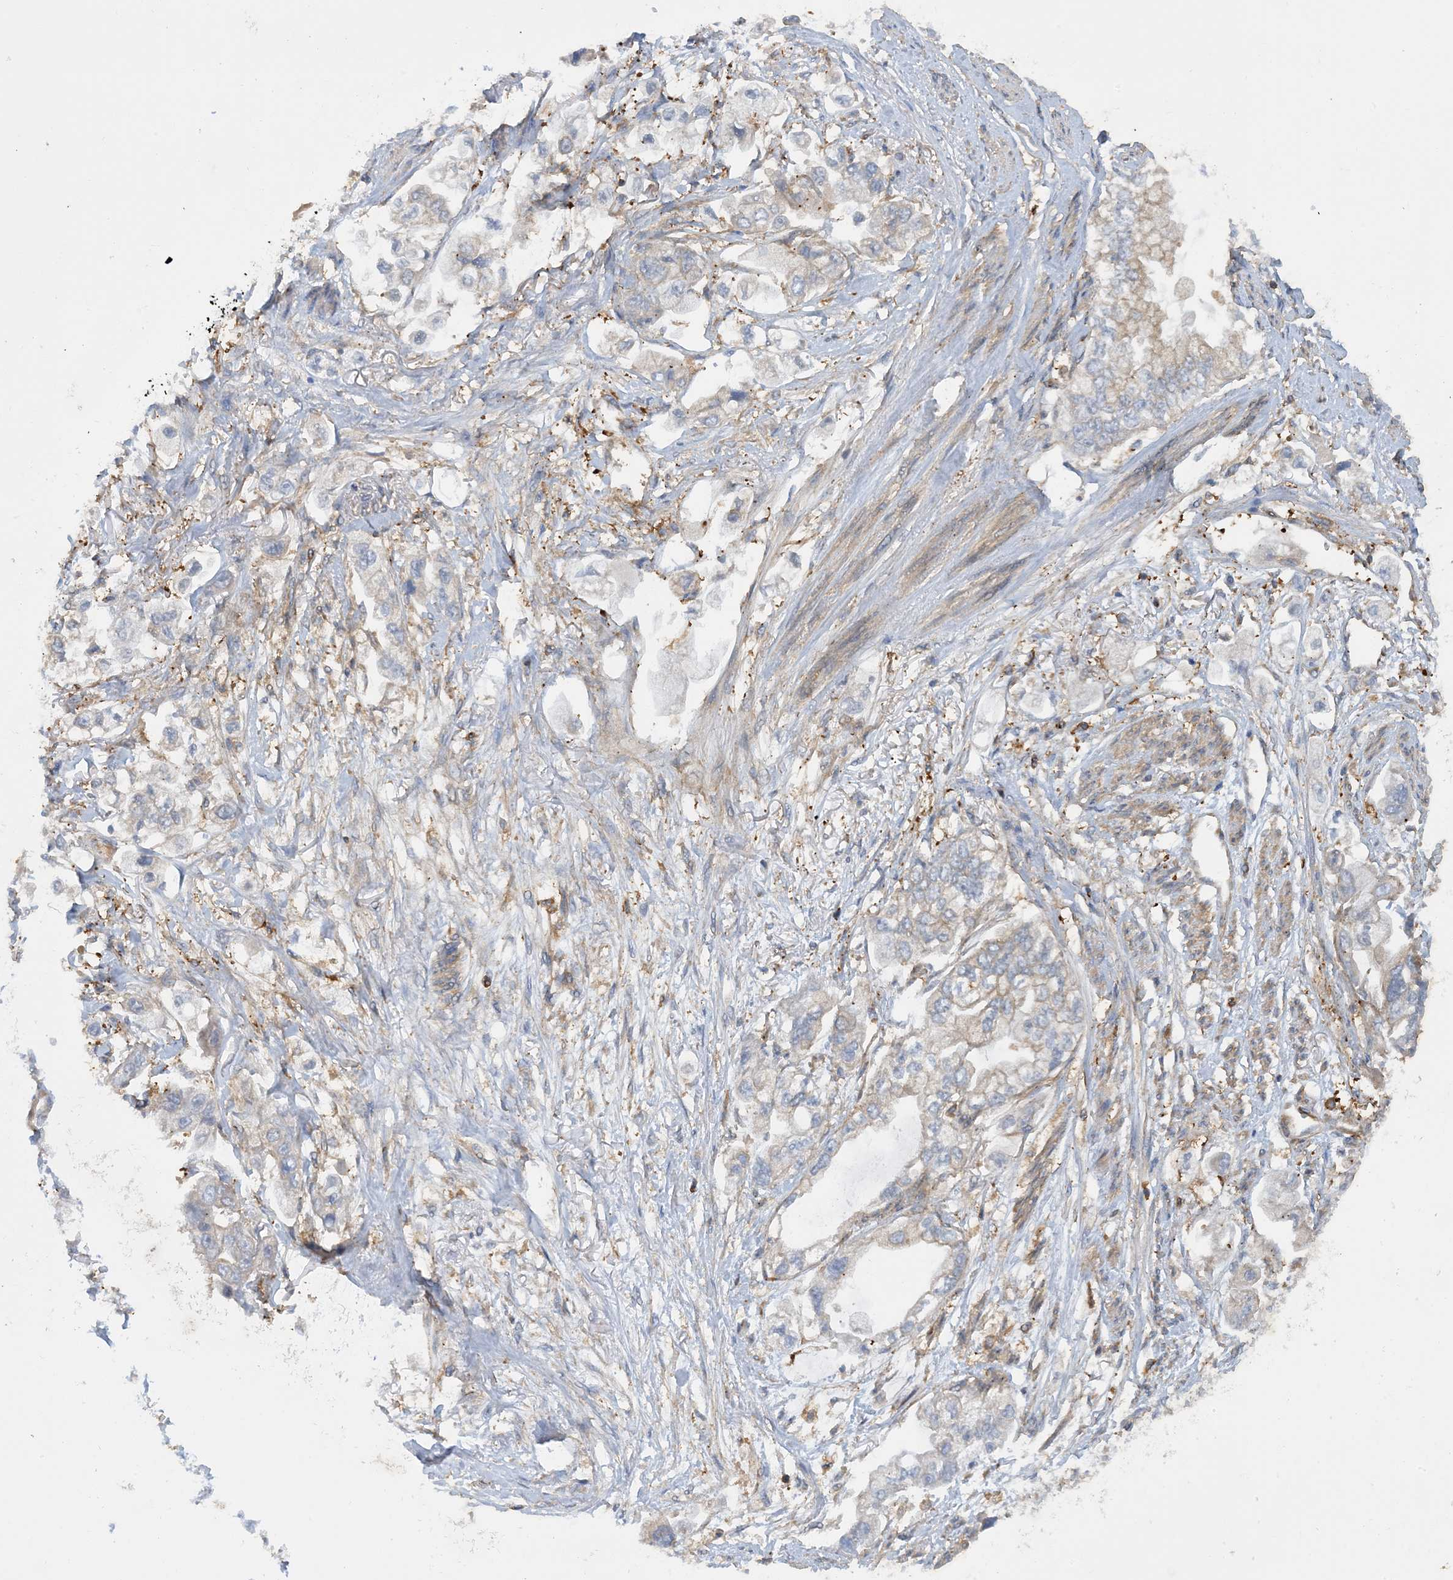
{"staining": {"intensity": "negative", "quantity": "none", "location": "none"}, "tissue": "stomach cancer", "cell_type": "Tumor cells", "image_type": "cancer", "snomed": [{"axis": "morphology", "description": "Adenocarcinoma, NOS"}, {"axis": "topography", "description": "Stomach"}], "caption": "Immunohistochemical staining of human adenocarcinoma (stomach) shows no significant staining in tumor cells.", "gene": "SFMBT2", "patient": {"sex": "male", "age": 62}}